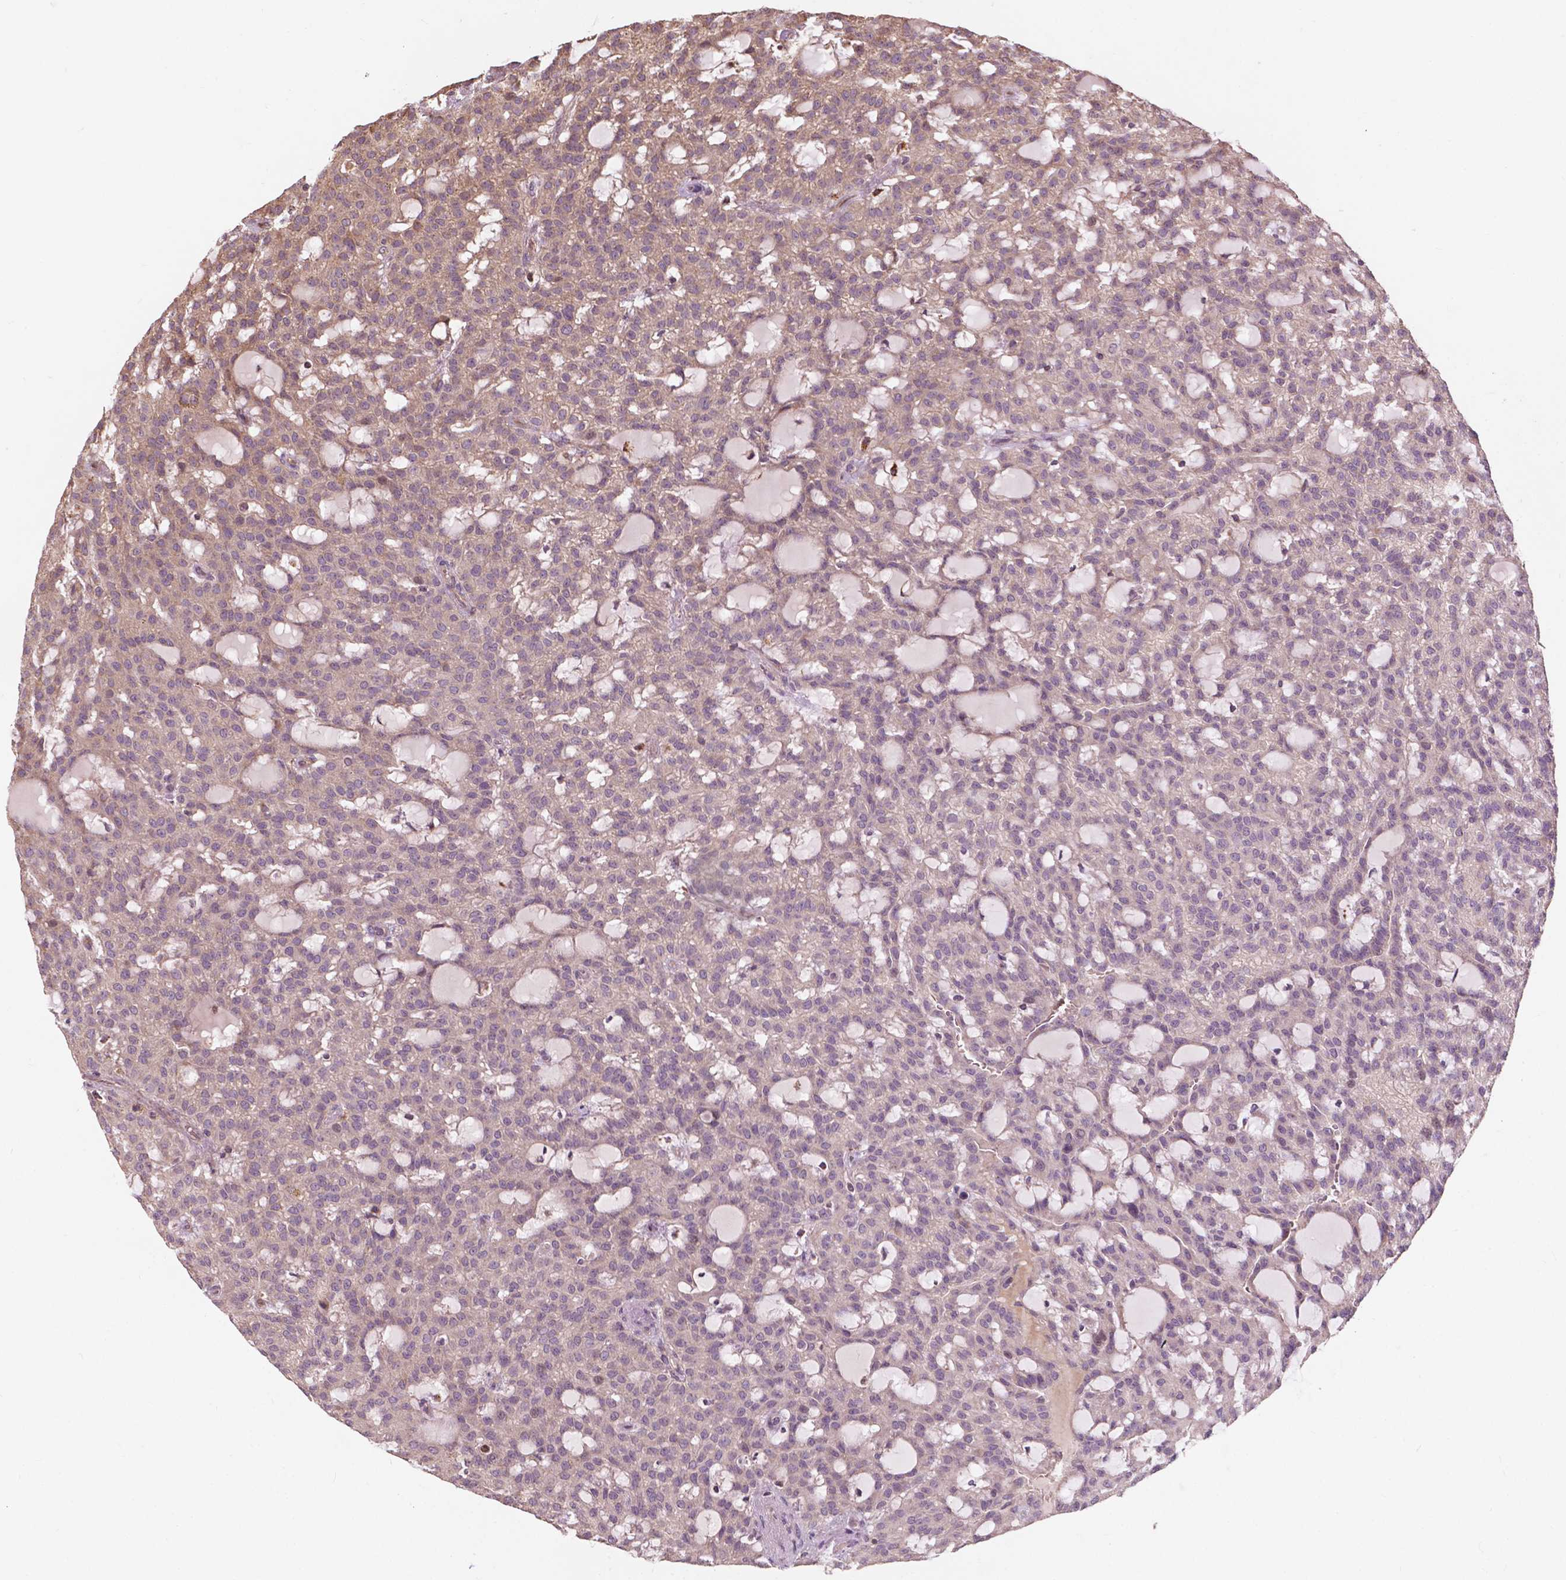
{"staining": {"intensity": "weak", "quantity": "<25%", "location": "cytoplasmic/membranous"}, "tissue": "renal cancer", "cell_type": "Tumor cells", "image_type": "cancer", "snomed": [{"axis": "morphology", "description": "Adenocarcinoma, NOS"}, {"axis": "topography", "description": "Kidney"}], "caption": "Renal cancer stained for a protein using immunohistochemistry (IHC) demonstrates no staining tumor cells.", "gene": "CDC42BPA", "patient": {"sex": "male", "age": 63}}